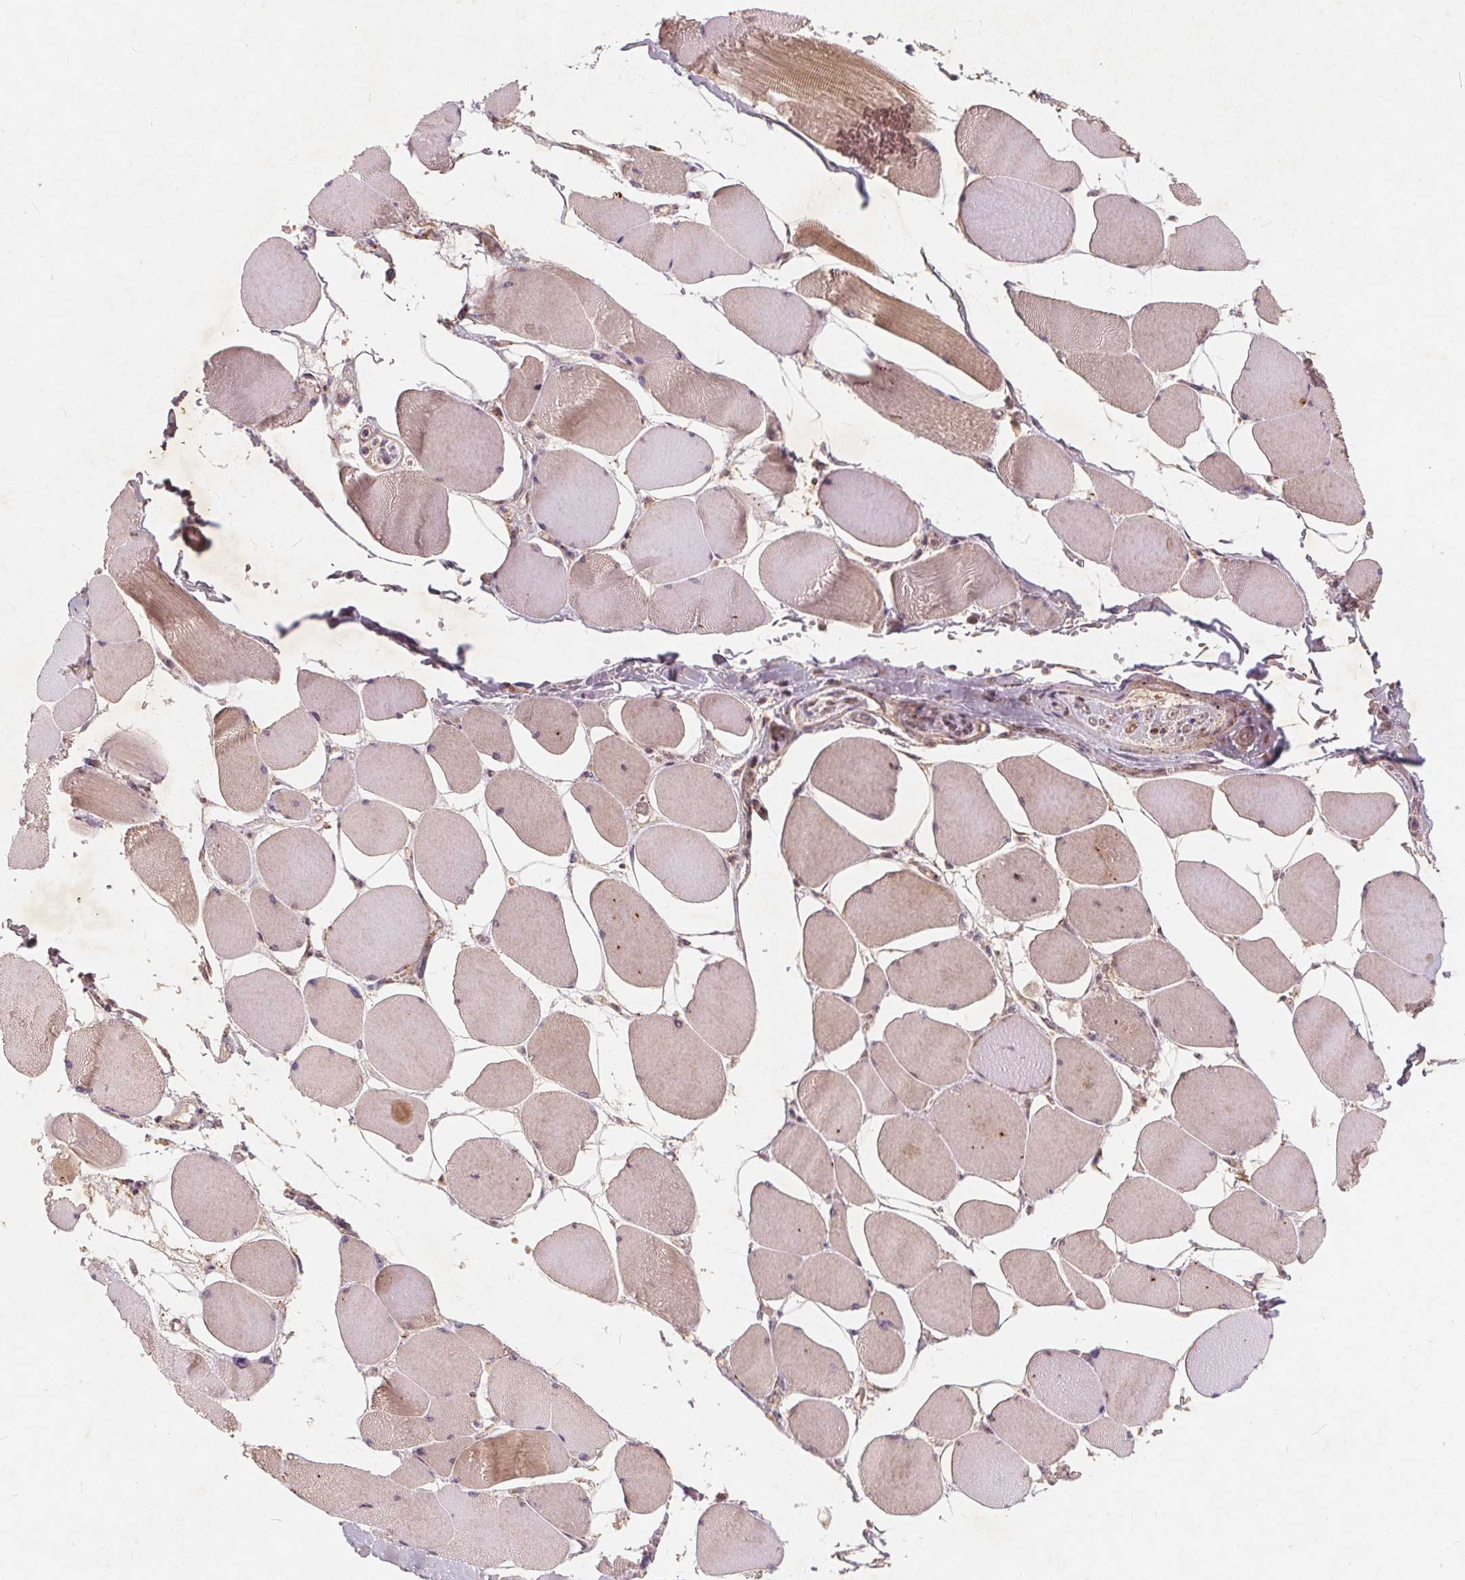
{"staining": {"intensity": "moderate", "quantity": "25%-75%", "location": "cytoplasmic/membranous"}, "tissue": "skeletal muscle", "cell_type": "Myocytes", "image_type": "normal", "snomed": [{"axis": "morphology", "description": "Normal tissue, NOS"}, {"axis": "topography", "description": "Skeletal muscle"}], "caption": "Myocytes show medium levels of moderate cytoplasmic/membranous expression in approximately 25%-75% of cells in unremarkable skeletal muscle. Immunohistochemistry stains the protein in brown and the nuclei are stained blue.", "gene": "CSNK1G2", "patient": {"sex": "female", "age": 75}}